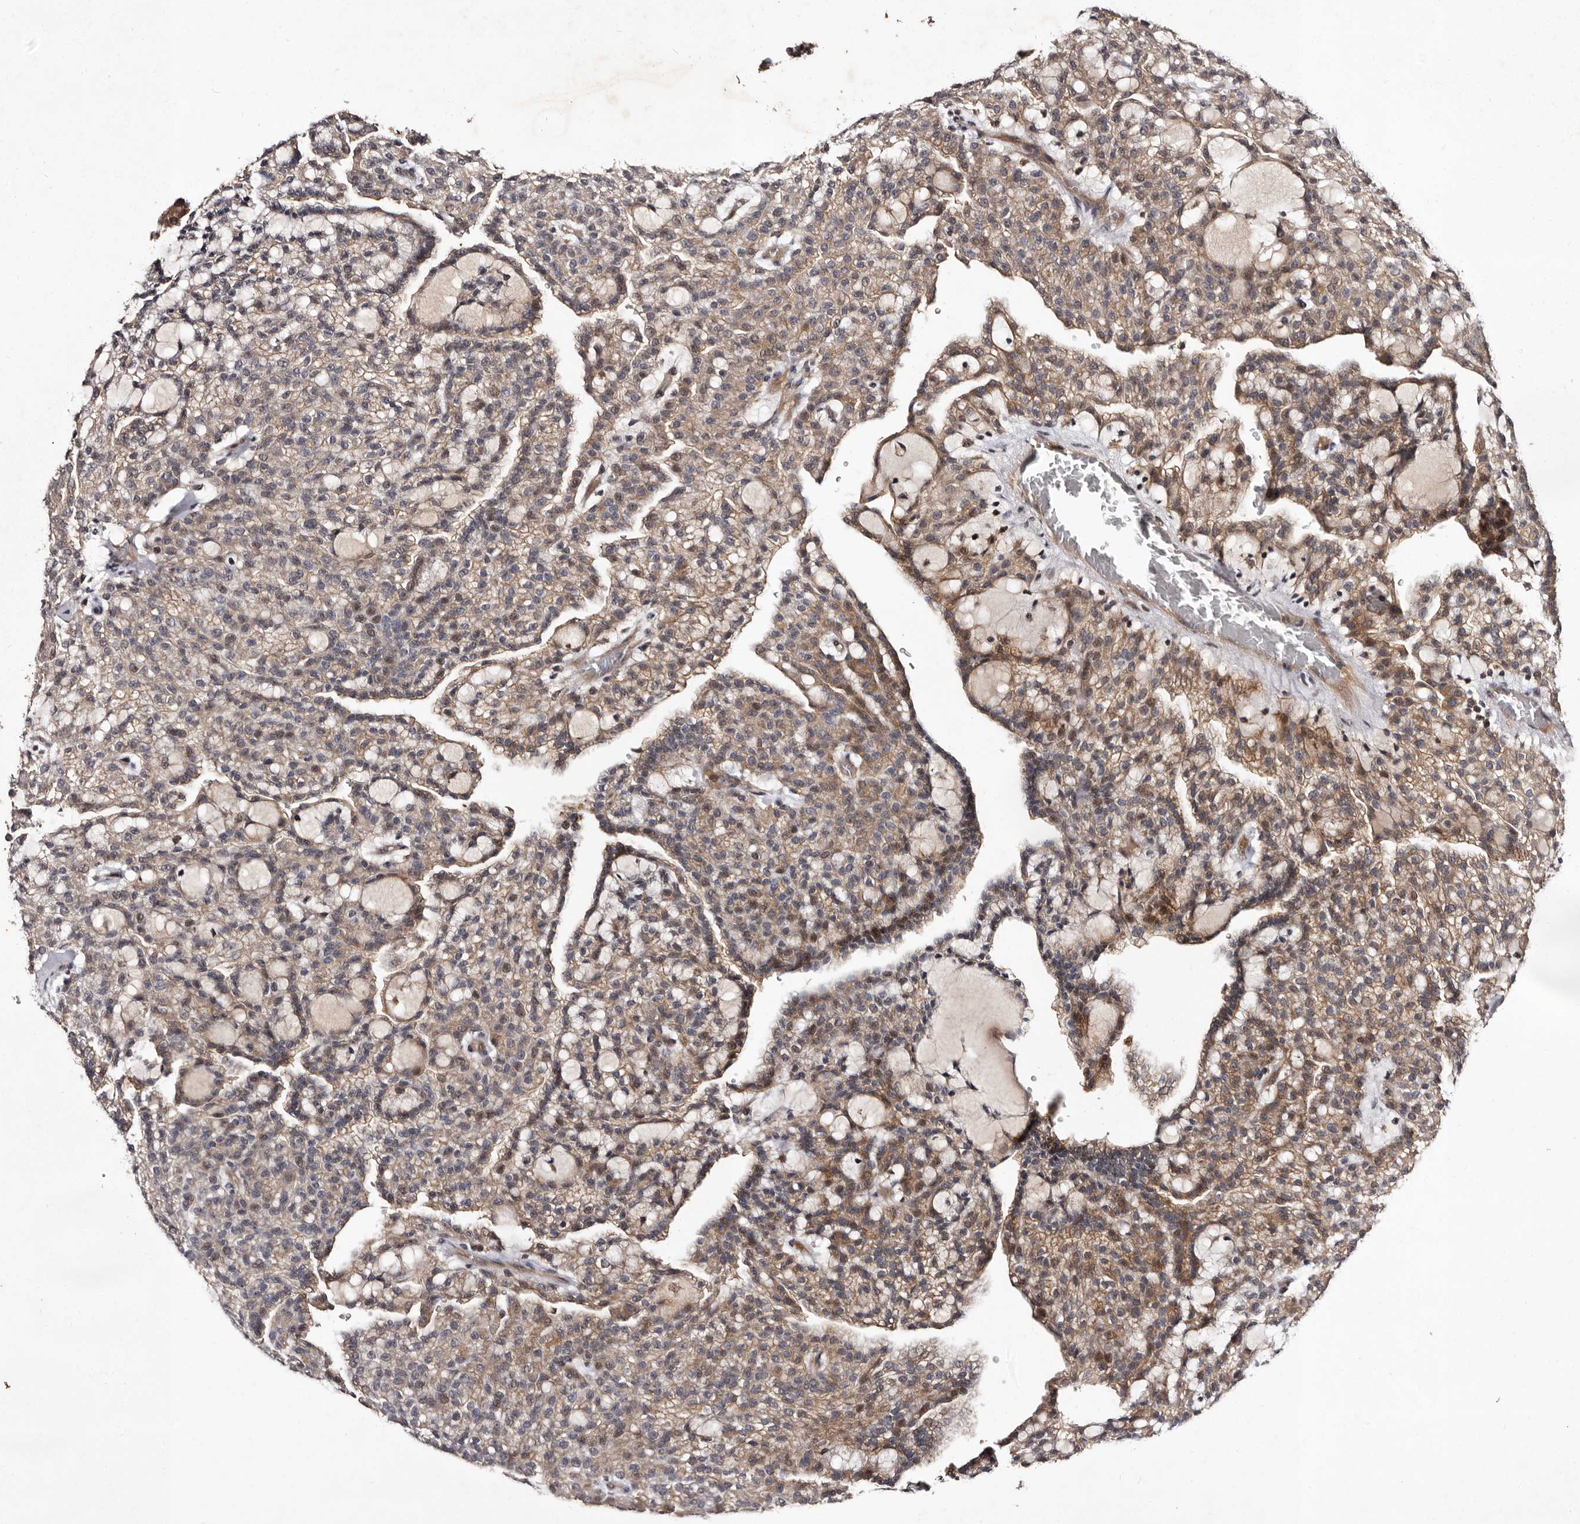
{"staining": {"intensity": "moderate", "quantity": "25%-75%", "location": "cytoplasmic/membranous"}, "tissue": "renal cancer", "cell_type": "Tumor cells", "image_type": "cancer", "snomed": [{"axis": "morphology", "description": "Adenocarcinoma, NOS"}, {"axis": "topography", "description": "Kidney"}], "caption": "Protein expression analysis of adenocarcinoma (renal) reveals moderate cytoplasmic/membranous positivity in about 25%-75% of tumor cells. The protein is stained brown, and the nuclei are stained in blue (DAB (3,3'-diaminobenzidine) IHC with brightfield microscopy, high magnification).", "gene": "MKRN3", "patient": {"sex": "male", "age": 63}}